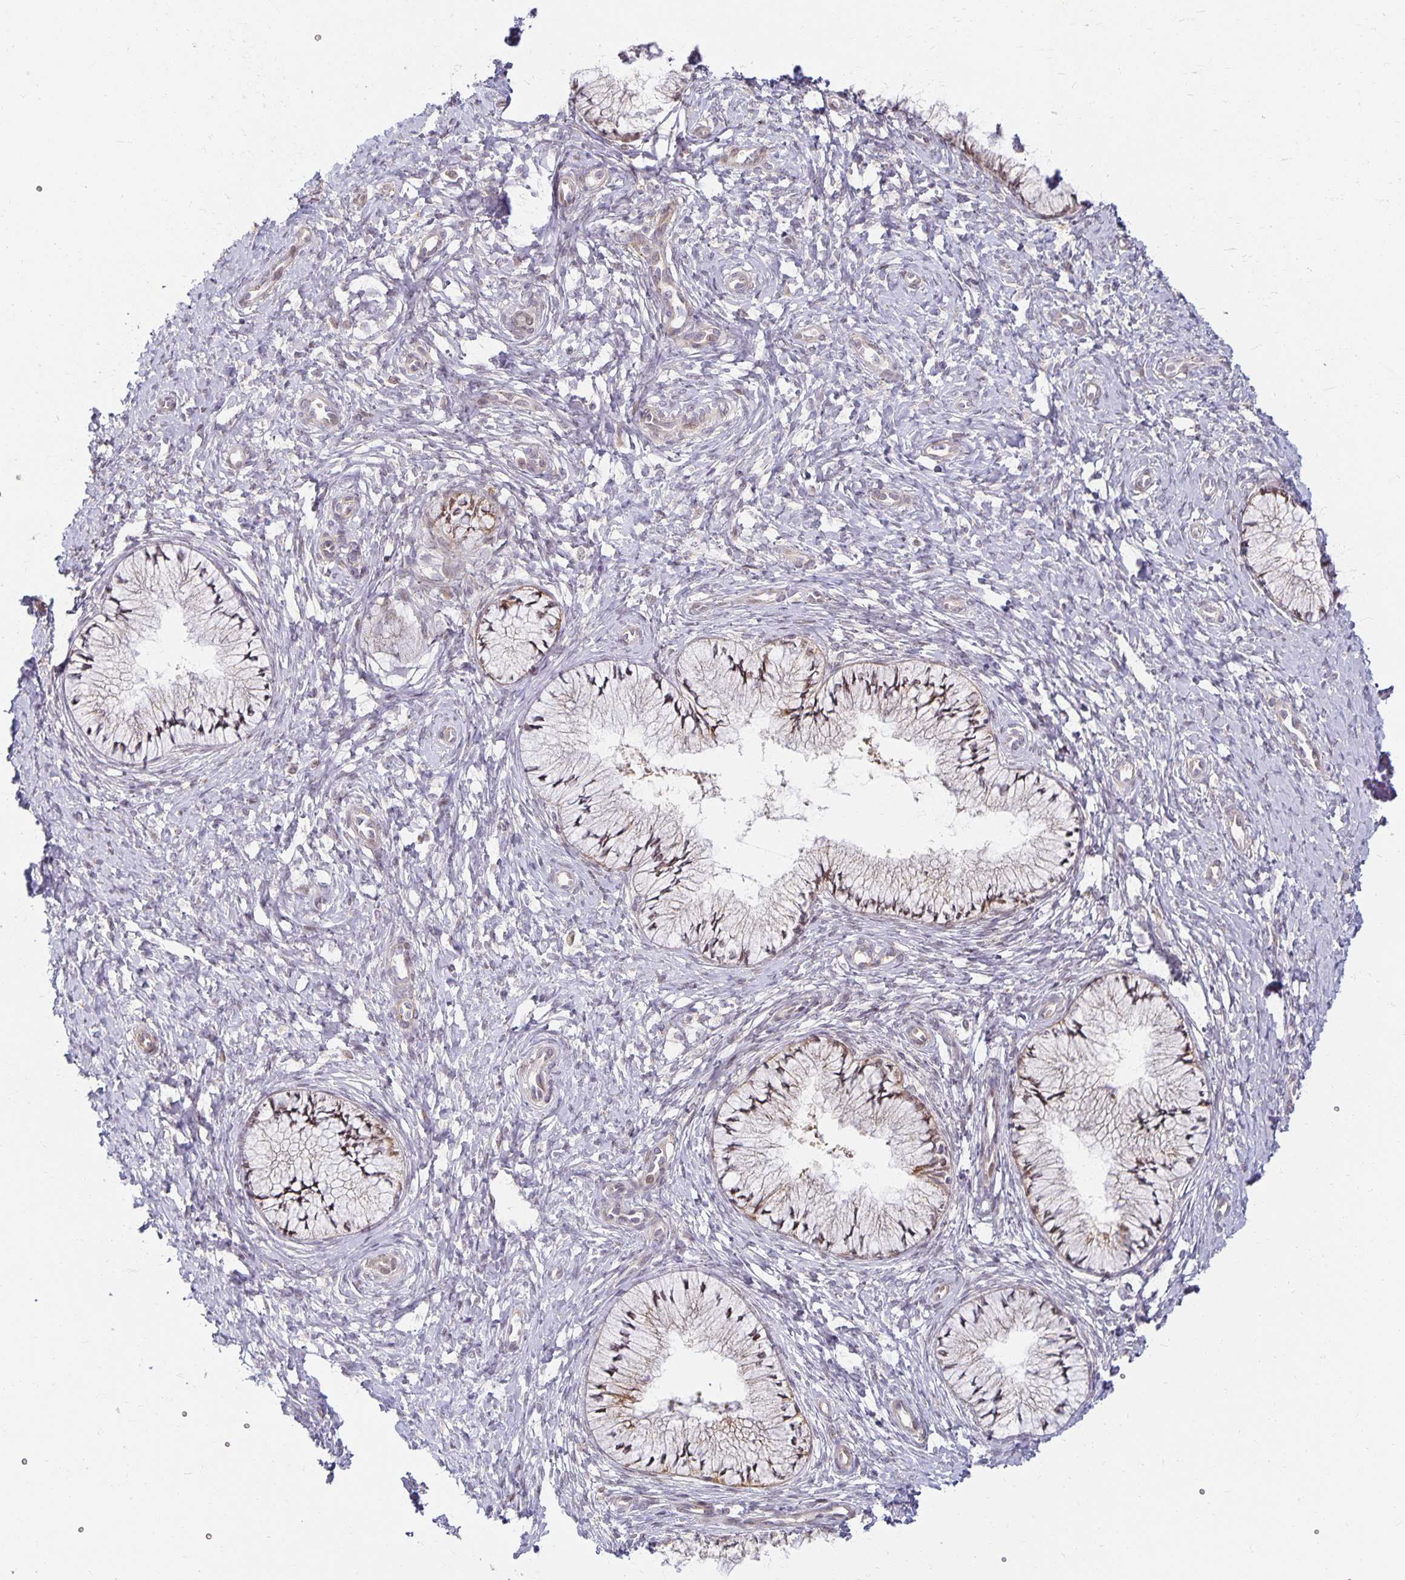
{"staining": {"intensity": "weak", "quantity": "25%-75%", "location": "nuclear"}, "tissue": "cervix", "cell_type": "Glandular cells", "image_type": "normal", "snomed": [{"axis": "morphology", "description": "Normal tissue, NOS"}, {"axis": "topography", "description": "Cervix"}], "caption": "Immunohistochemical staining of unremarkable cervix exhibits weak nuclear protein positivity in approximately 25%-75% of glandular cells. Using DAB (3,3'-diaminobenzidine) (brown) and hematoxylin (blue) stains, captured at high magnification using brightfield microscopy.", "gene": "EHF", "patient": {"sex": "female", "age": 37}}